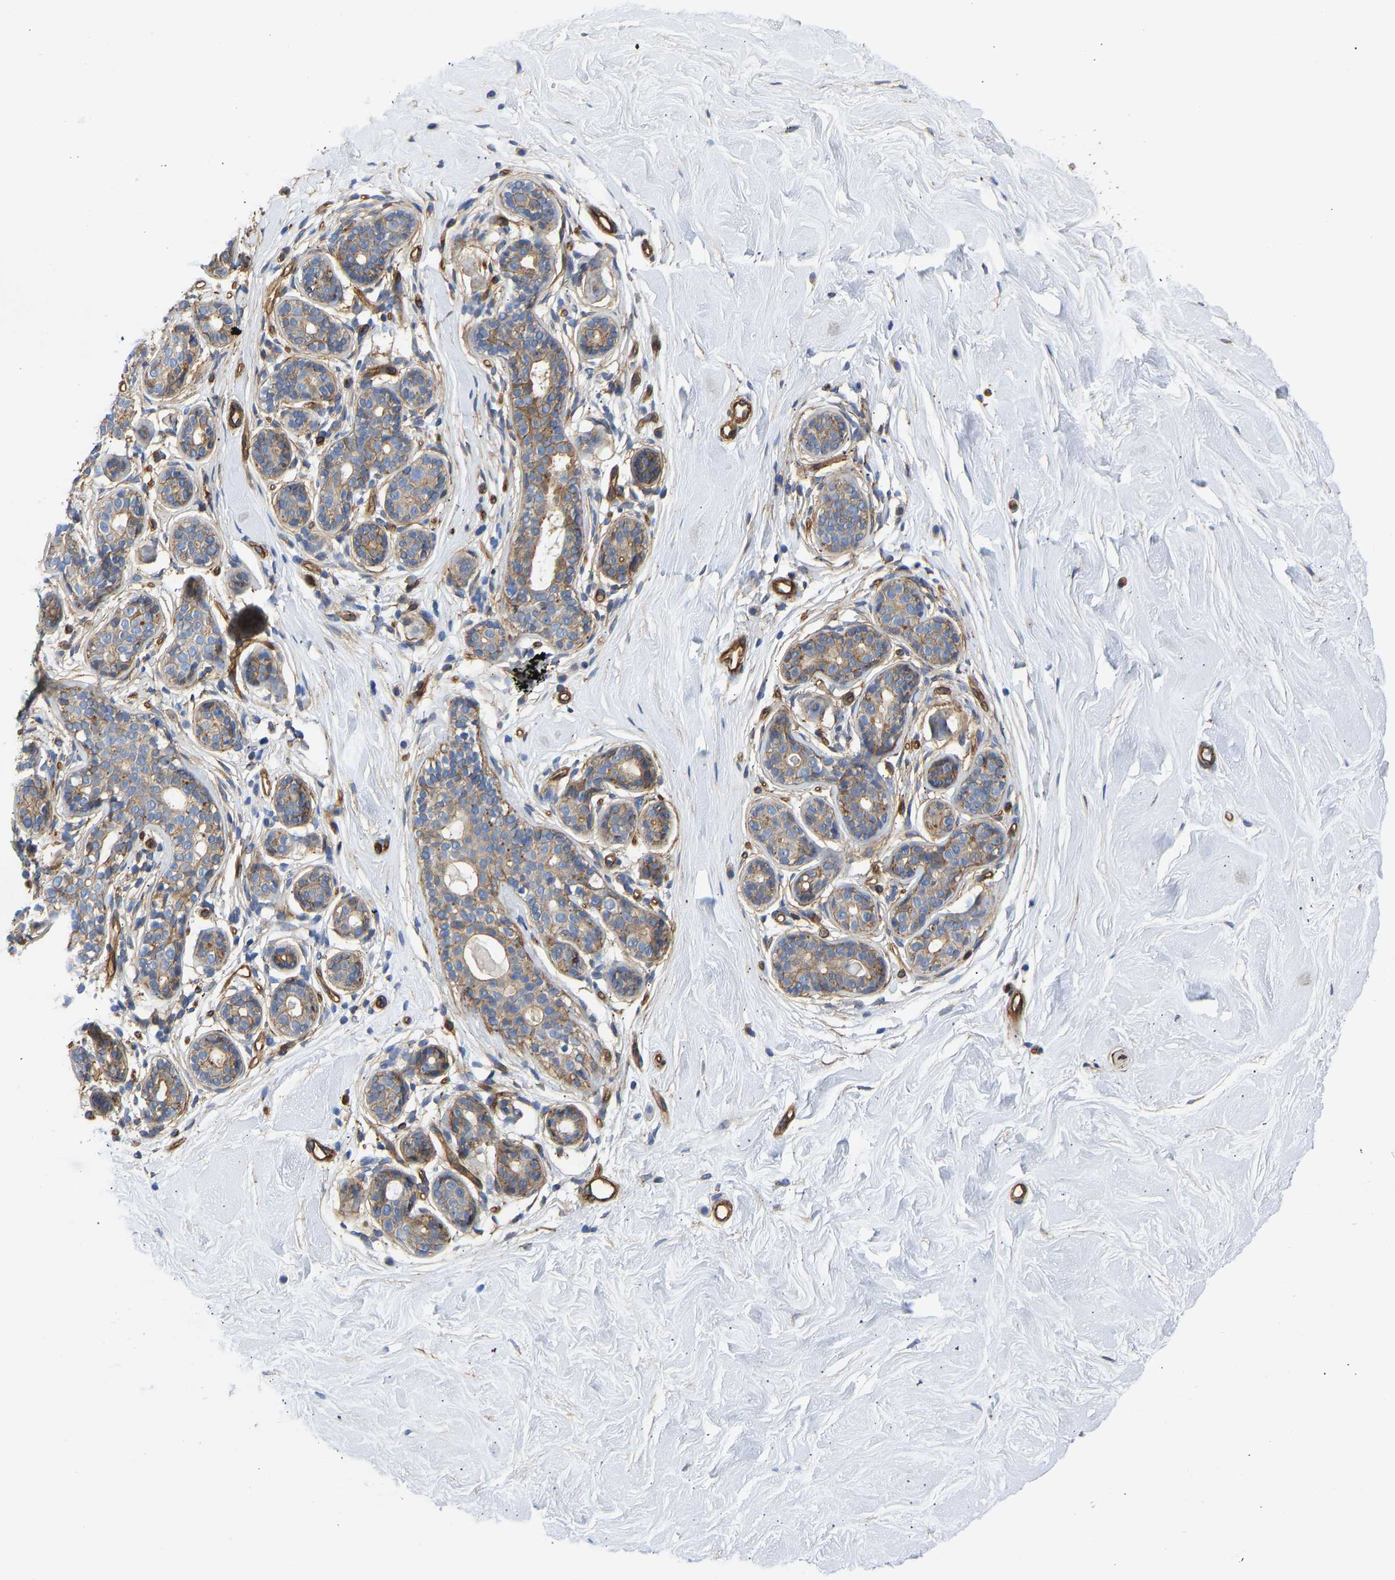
{"staining": {"intensity": "moderate", "quantity": "25%-75%", "location": "cytoplasmic/membranous"}, "tissue": "breast", "cell_type": "Adipocytes", "image_type": "normal", "snomed": [{"axis": "morphology", "description": "Normal tissue, NOS"}, {"axis": "topography", "description": "Breast"}], "caption": "A medium amount of moderate cytoplasmic/membranous positivity is identified in about 25%-75% of adipocytes in benign breast. Using DAB (3,3'-diaminobenzidine) (brown) and hematoxylin (blue) stains, captured at high magnification using brightfield microscopy.", "gene": "MYO1C", "patient": {"sex": "female", "age": 22}}